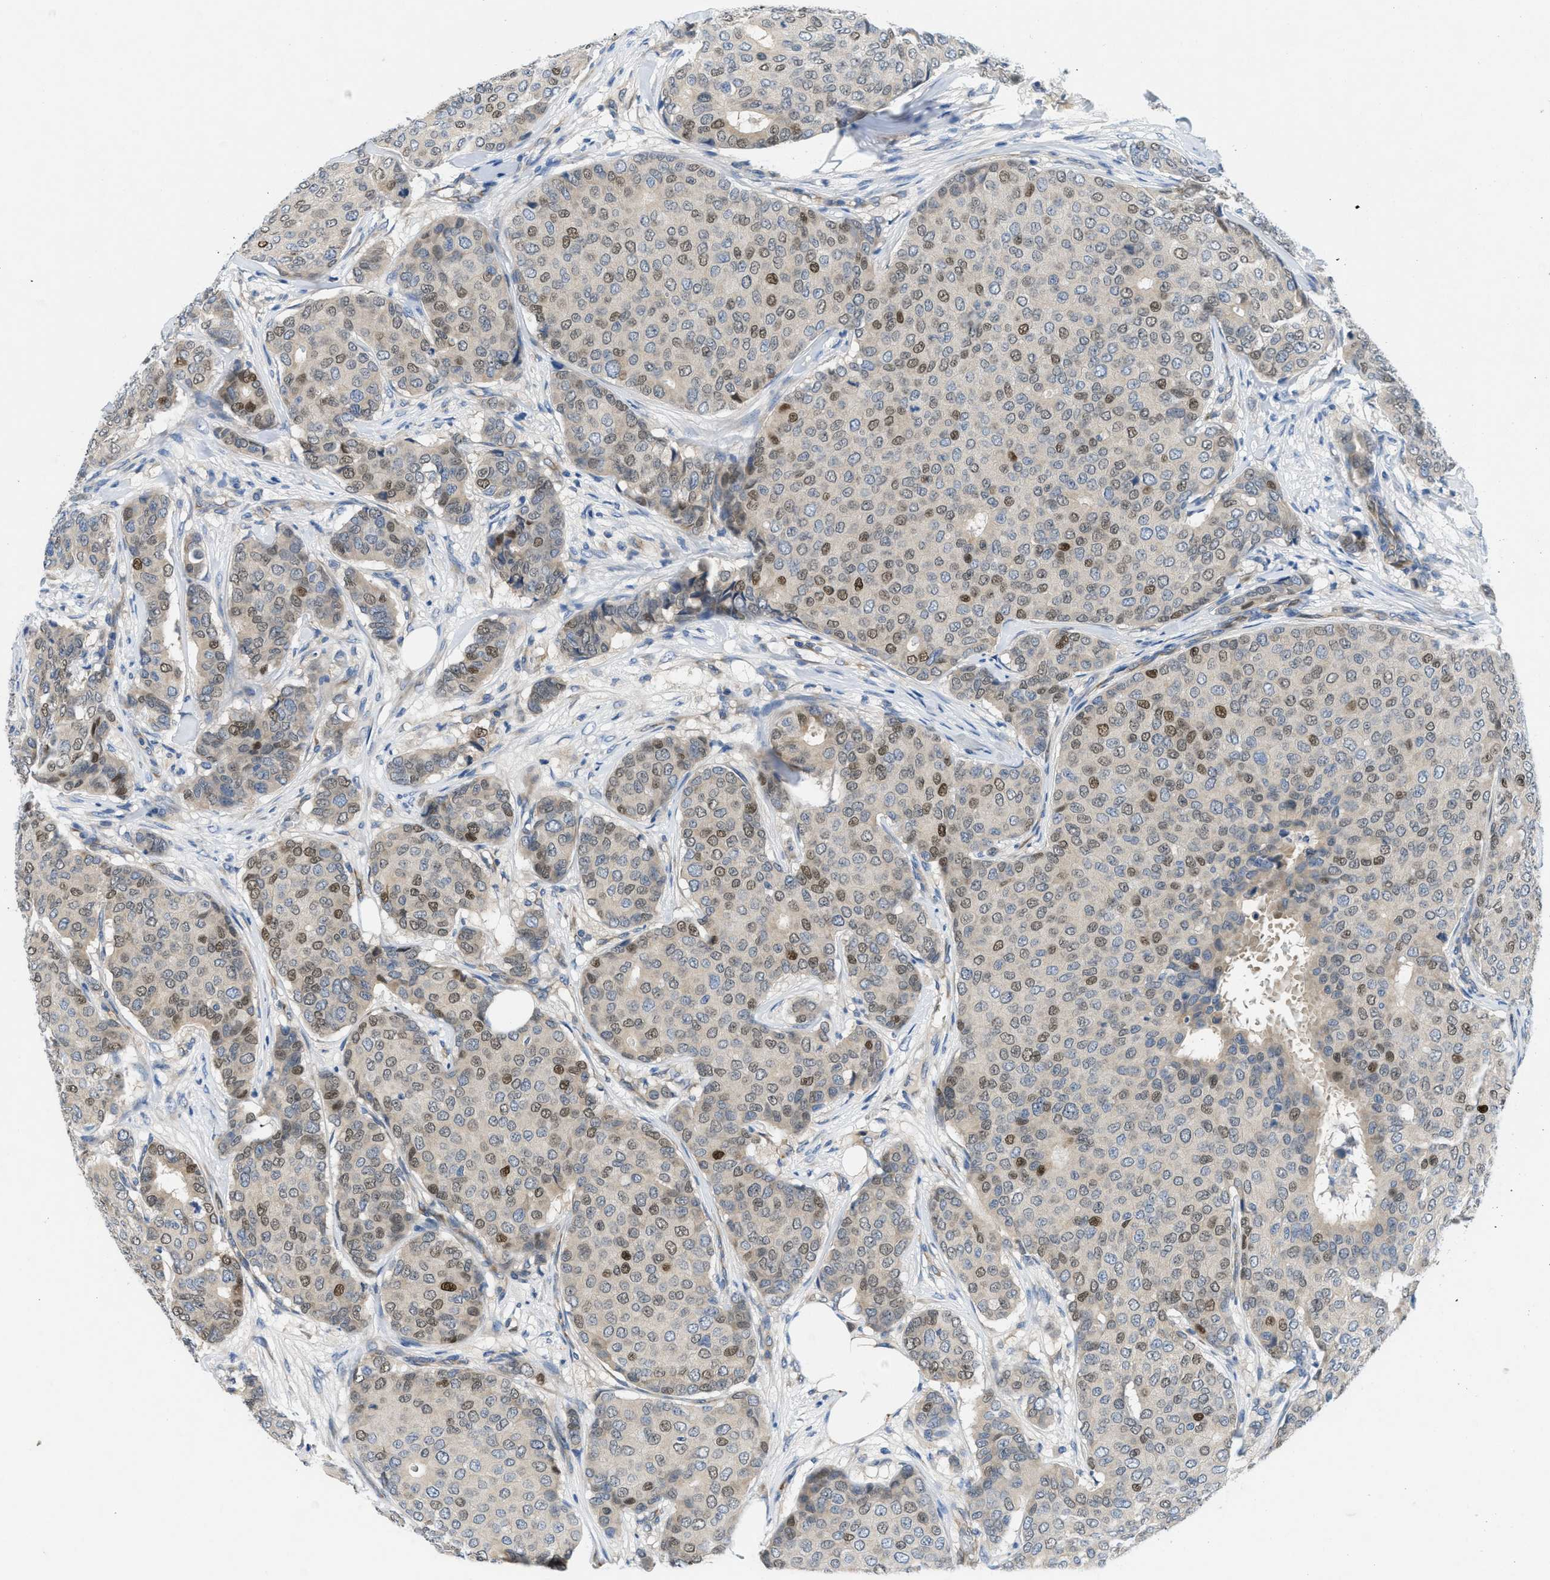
{"staining": {"intensity": "moderate", "quantity": "25%-75%", "location": "nuclear"}, "tissue": "breast cancer", "cell_type": "Tumor cells", "image_type": "cancer", "snomed": [{"axis": "morphology", "description": "Duct carcinoma"}, {"axis": "topography", "description": "Breast"}], "caption": "Tumor cells display medium levels of moderate nuclear expression in about 25%-75% of cells in invasive ductal carcinoma (breast).", "gene": "PGR", "patient": {"sex": "female", "age": 75}}